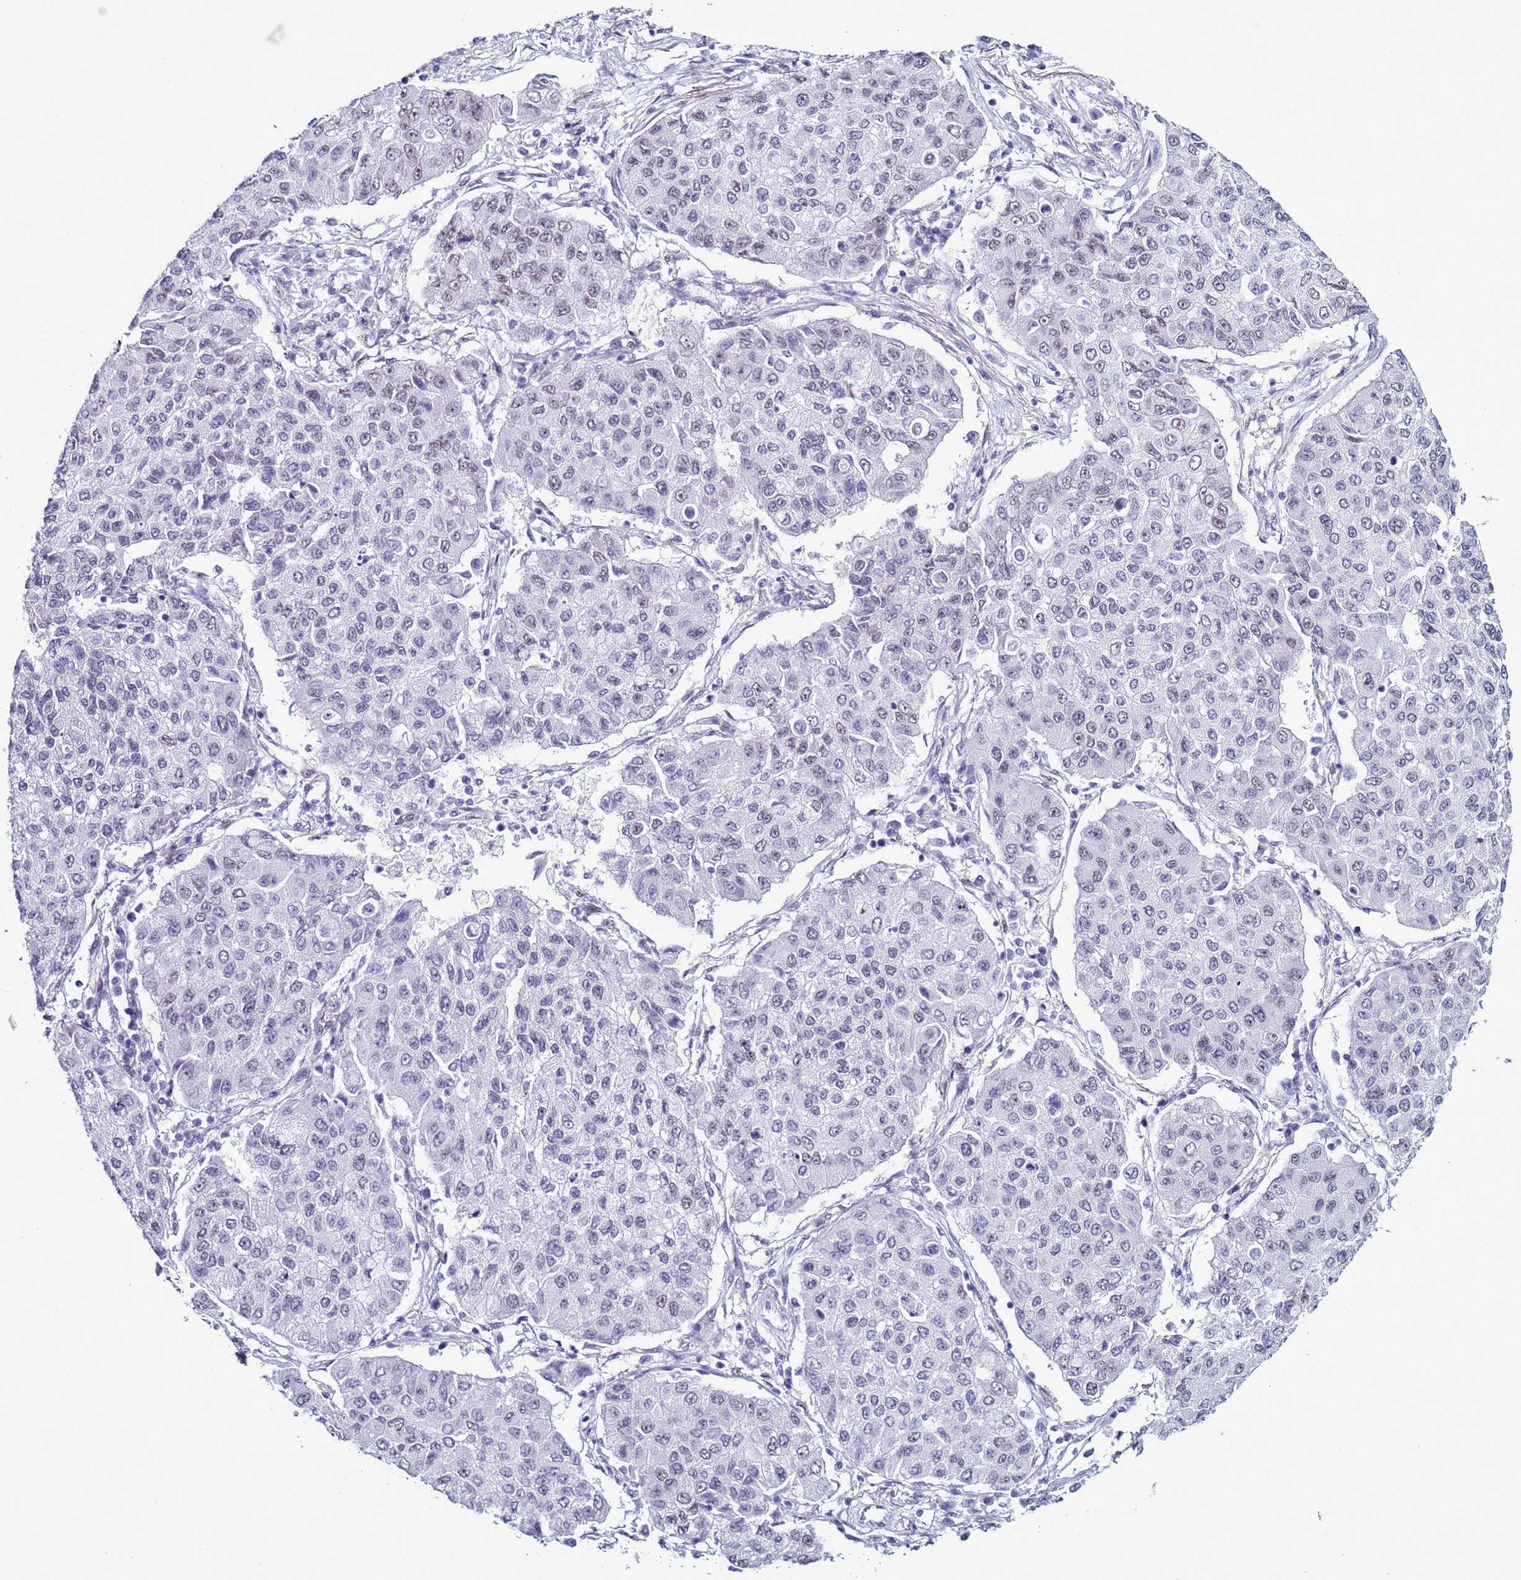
{"staining": {"intensity": "weak", "quantity": "<25%", "location": "nuclear"}, "tissue": "lung cancer", "cell_type": "Tumor cells", "image_type": "cancer", "snomed": [{"axis": "morphology", "description": "Squamous cell carcinoma, NOS"}, {"axis": "topography", "description": "Lung"}], "caption": "DAB (3,3'-diaminobenzidine) immunohistochemical staining of lung cancer (squamous cell carcinoma) displays no significant staining in tumor cells.", "gene": "LRRC10B", "patient": {"sex": "male", "age": 74}}